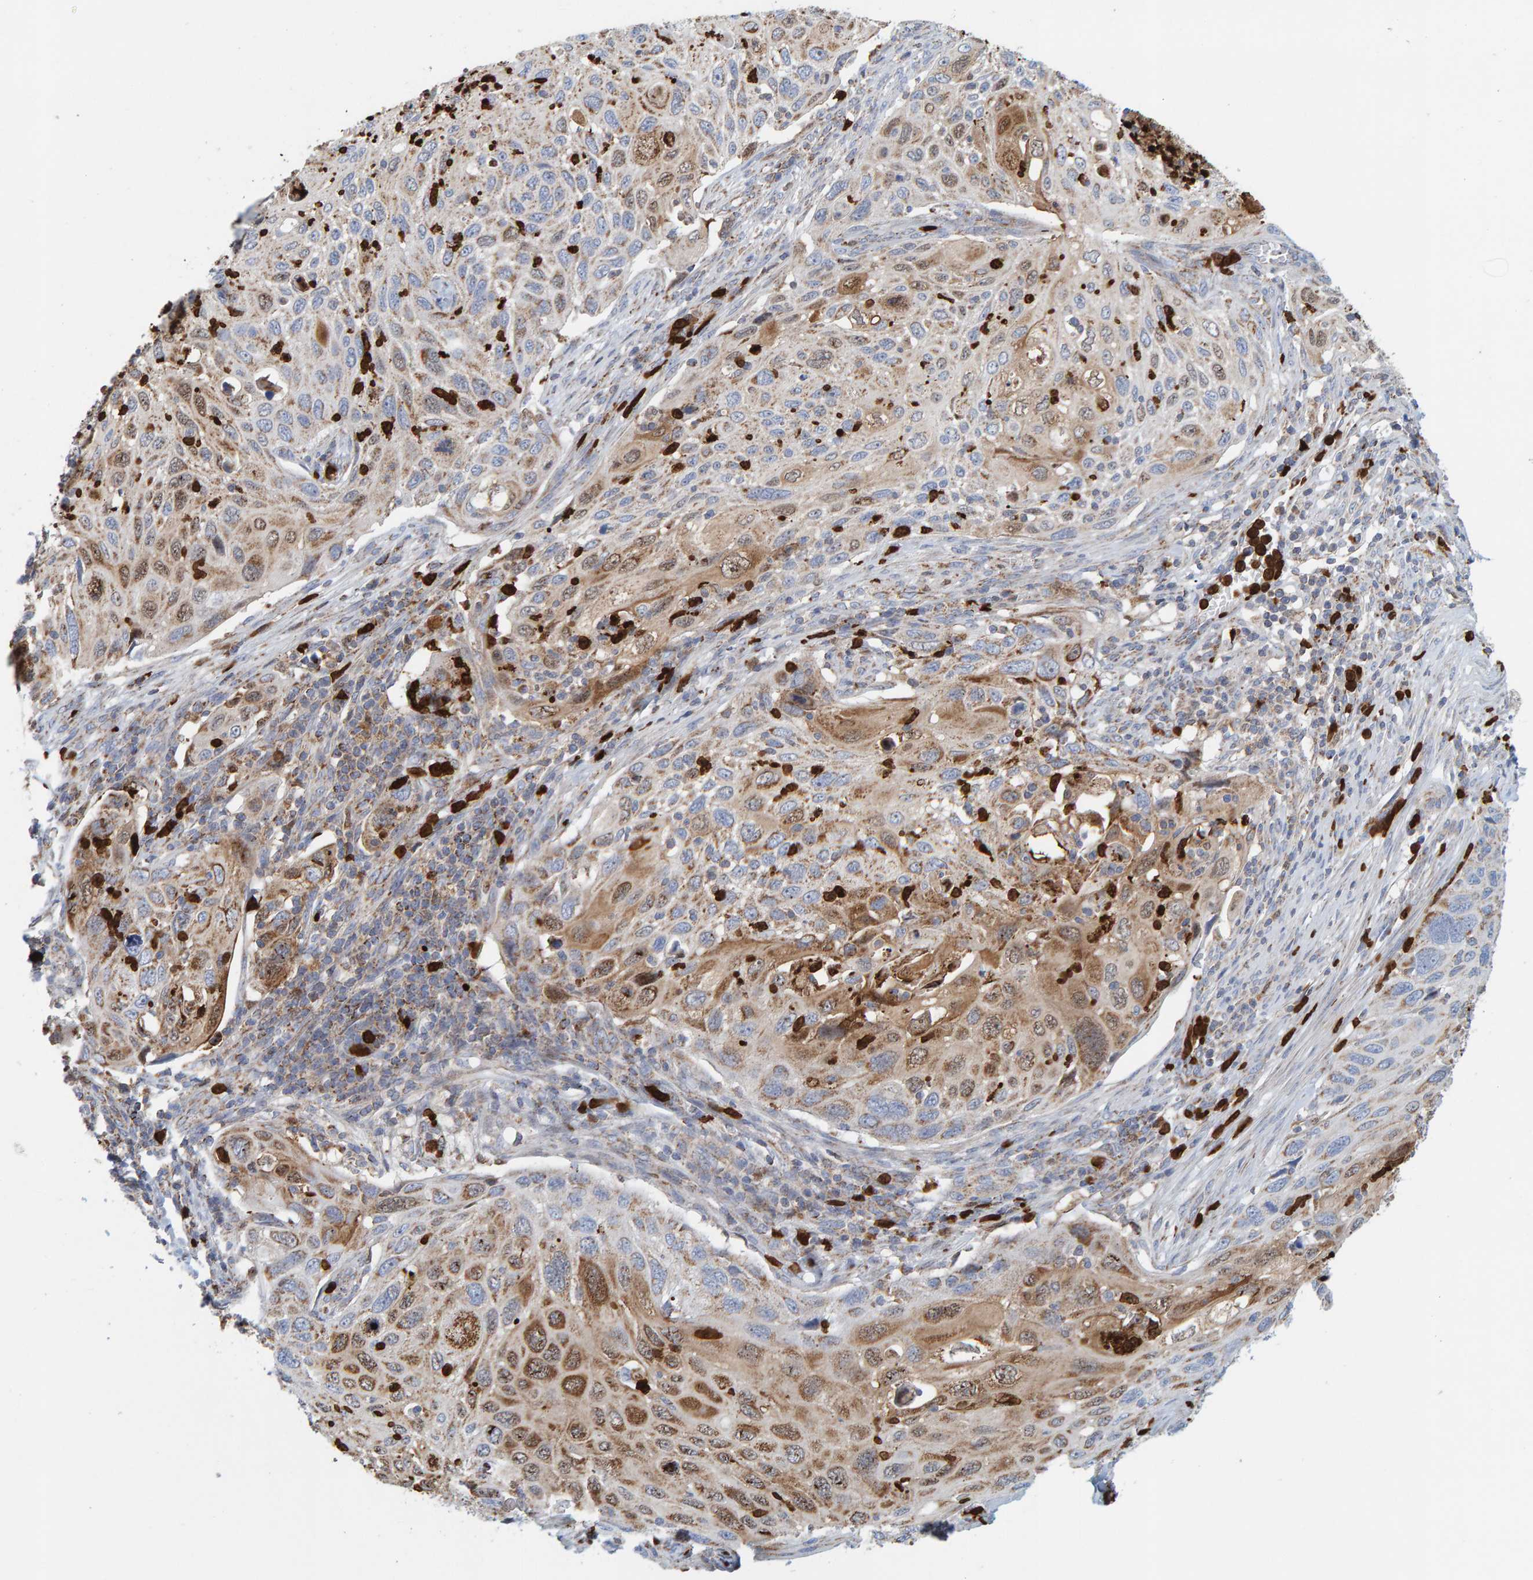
{"staining": {"intensity": "moderate", "quantity": ">75%", "location": "cytoplasmic/membranous,nuclear"}, "tissue": "cervical cancer", "cell_type": "Tumor cells", "image_type": "cancer", "snomed": [{"axis": "morphology", "description": "Squamous cell carcinoma, NOS"}, {"axis": "topography", "description": "Cervix"}], "caption": "An immunohistochemistry histopathology image of tumor tissue is shown. Protein staining in brown shows moderate cytoplasmic/membranous and nuclear positivity in cervical squamous cell carcinoma within tumor cells.", "gene": "B9D1", "patient": {"sex": "female", "age": 70}}